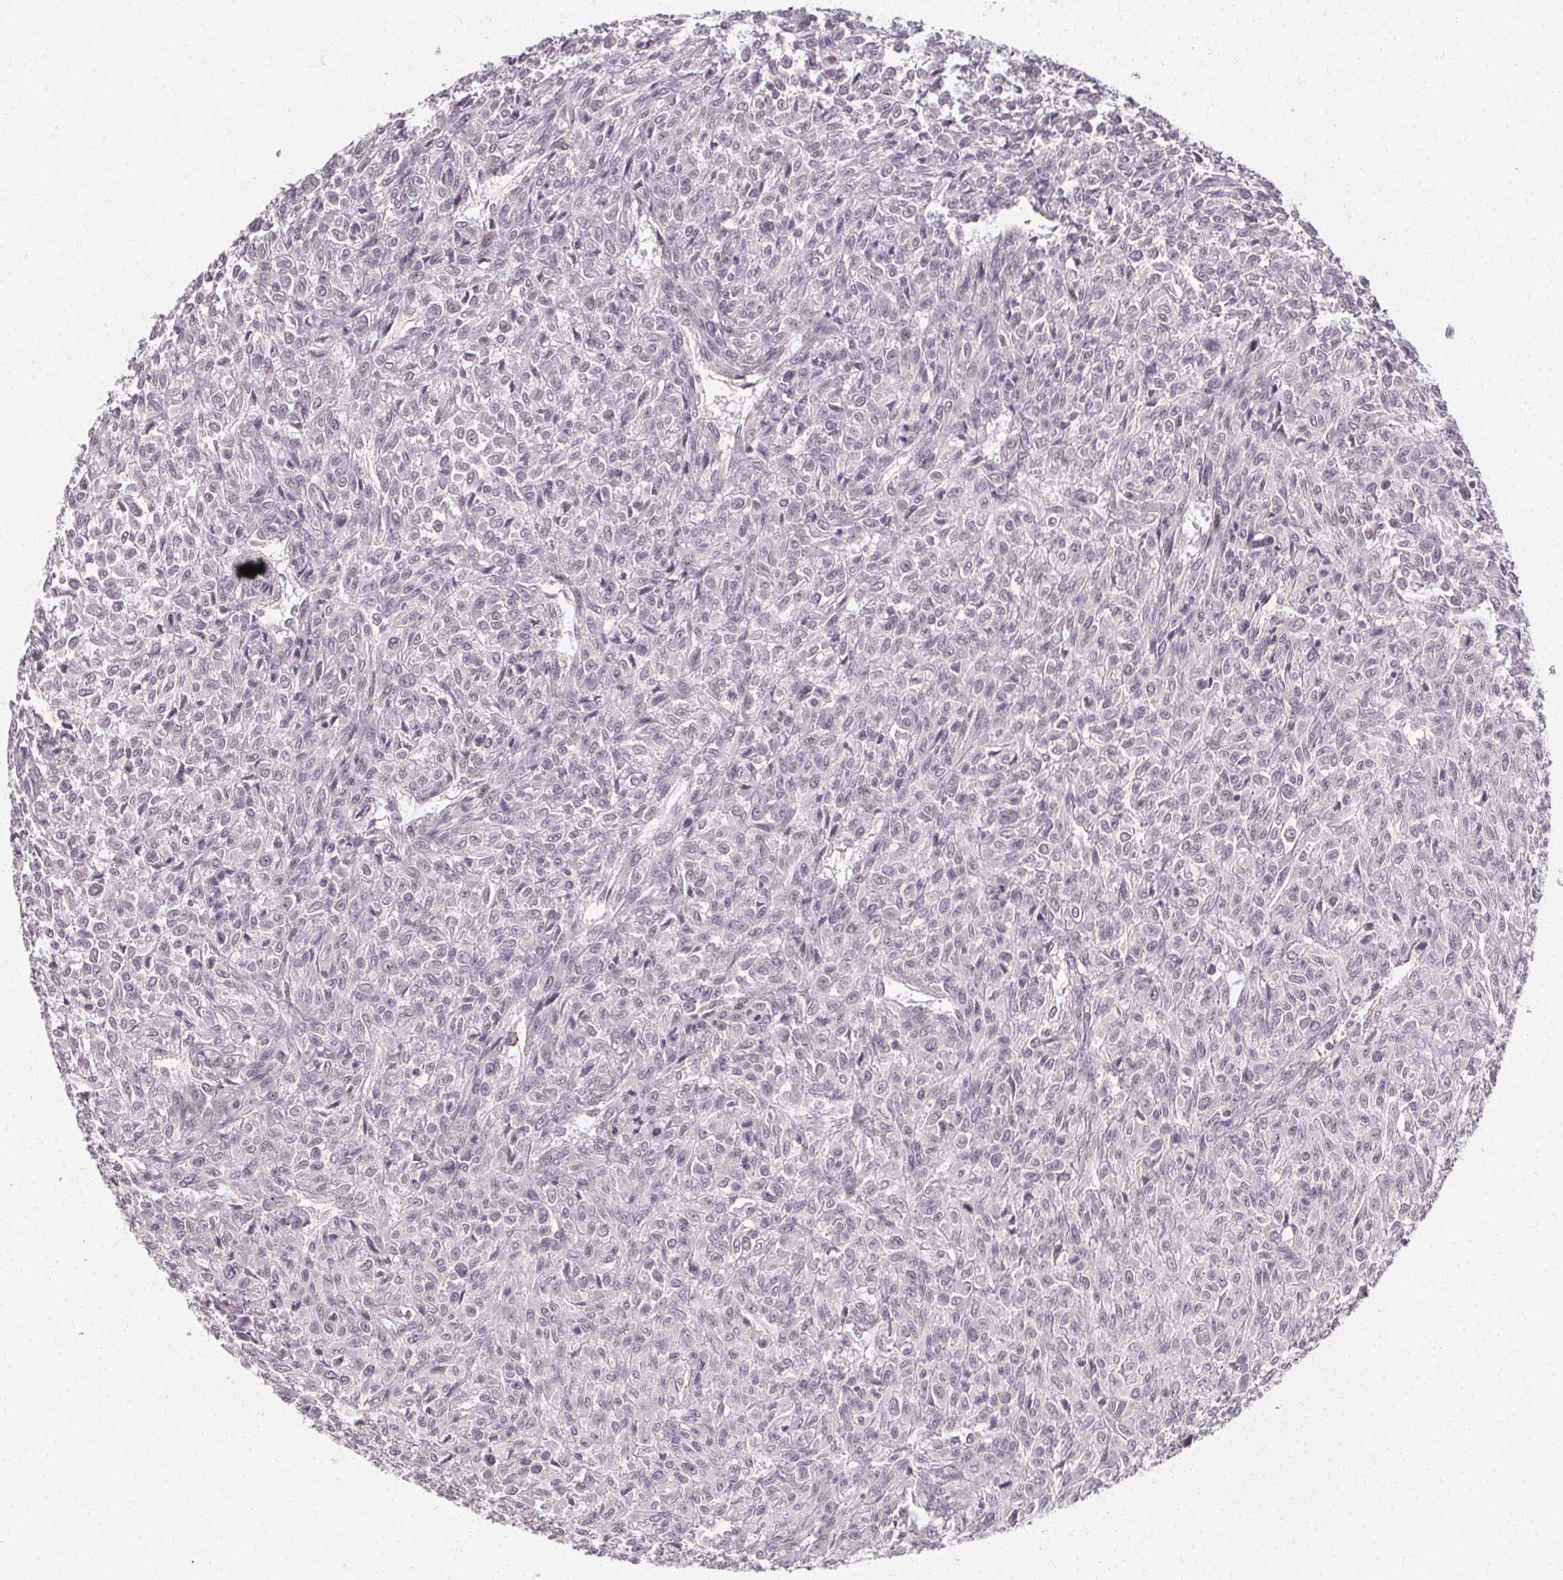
{"staining": {"intensity": "negative", "quantity": "none", "location": "none"}, "tissue": "renal cancer", "cell_type": "Tumor cells", "image_type": "cancer", "snomed": [{"axis": "morphology", "description": "Adenocarcinoma, NOS"}, {"axis": "topography", "description": "Kidney"}], "caption": "Immunohistochemical staining of human renal adenocarcinoma displays no significant expression in tumor cells. (DAB immunohistochemistry visualized using brightfield microscopy, high magnification).", "gene": "CLCNKB", "patient": {"sex": "male", "age": 58}}